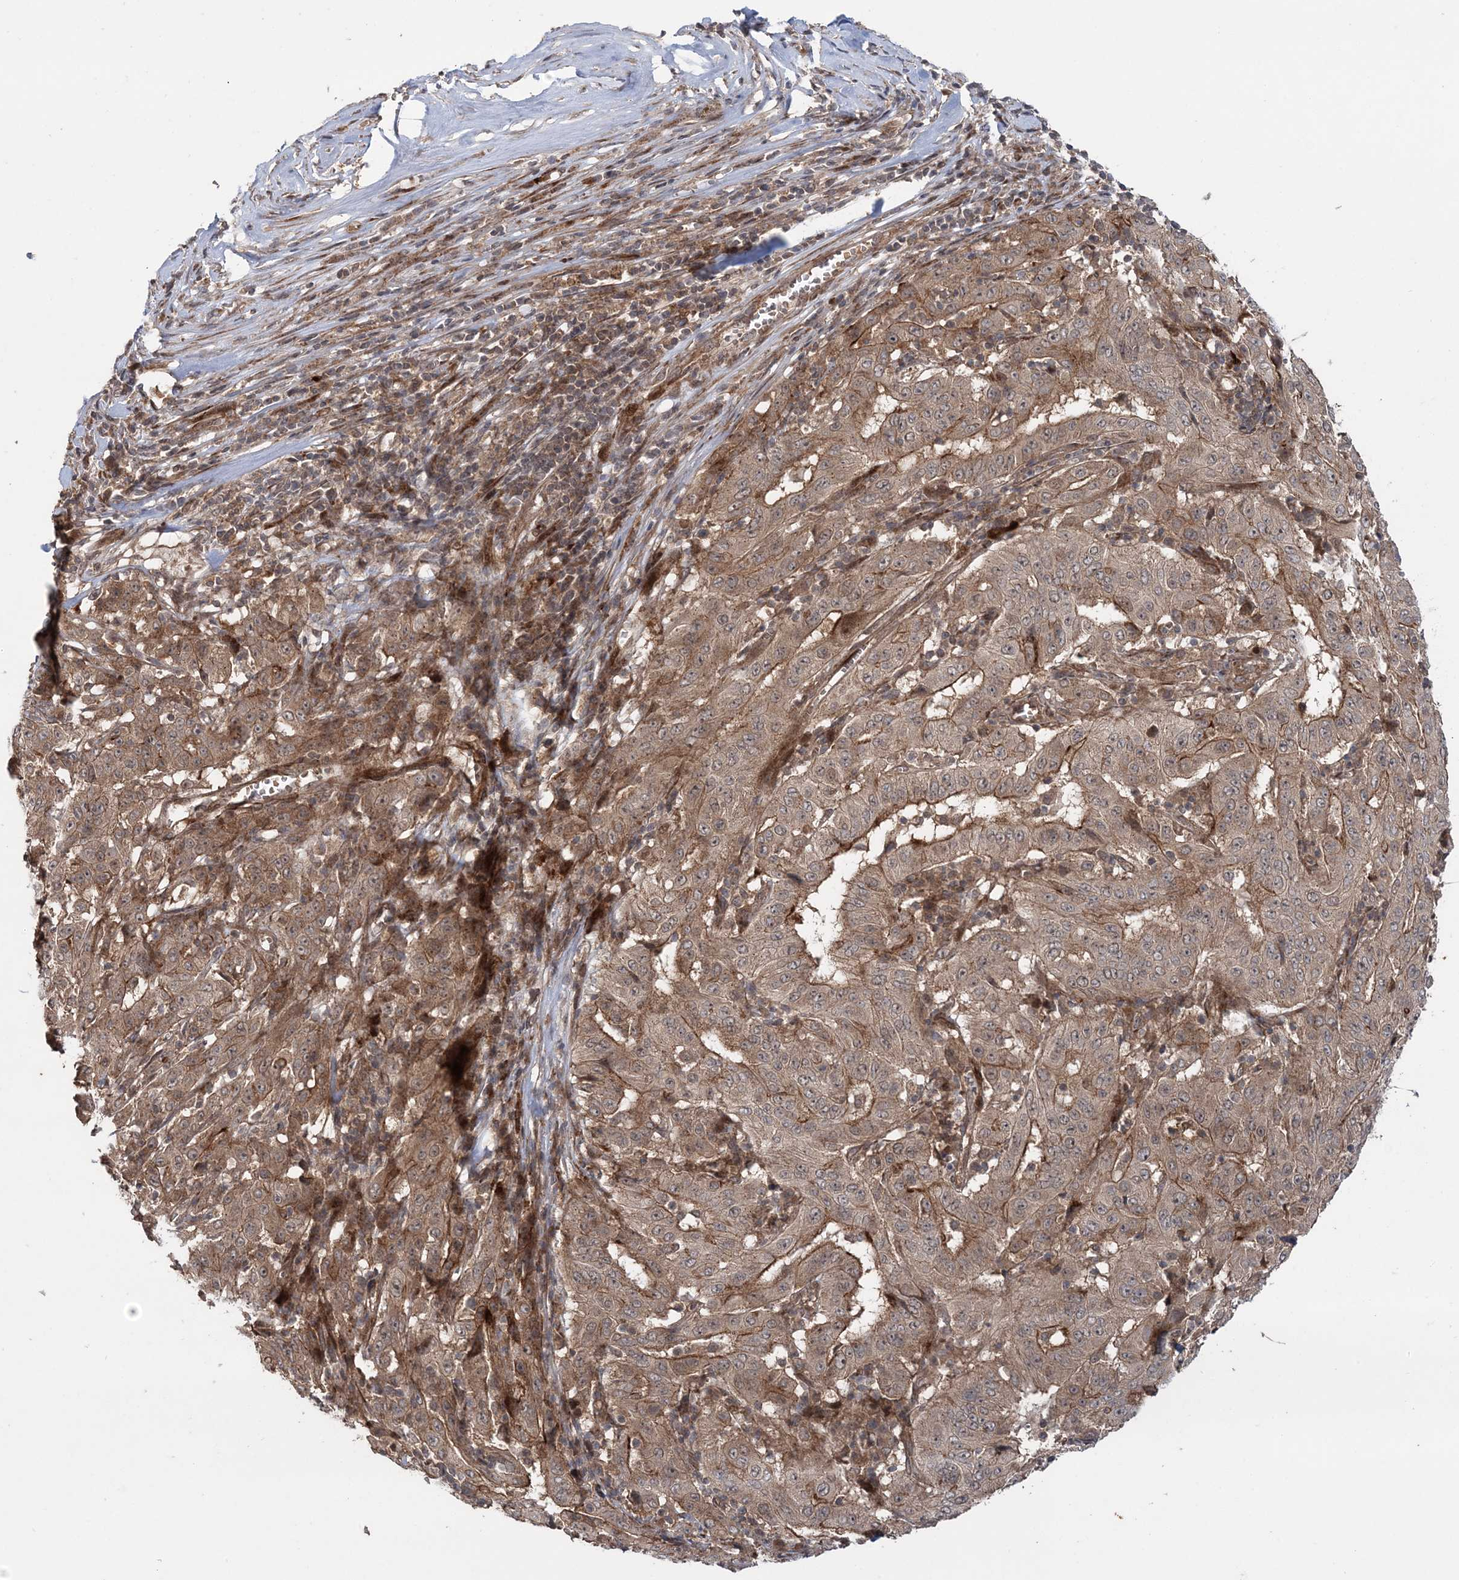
{"staining": {"intensity": "moderate", "quantity": ">75%", "location": "cytoplasmic/membranous"}, "tissue": "pancreatic cancer", "cell_type": "Tumor cells", "image_type": "cancer", "snomed": [{"axis": "morphology", "description": "Adenocarcinoma, NOS"}, {"axis": "topography", "description": "Pancreas"}], "caption": "Protein staining demonstrates moderate cytoplasmic/membranous expression in approximately >75% of tumor cells in pancreatic cancer.", "gene": "UBTD2", "patient": {"sex": "male", "age": 63}}